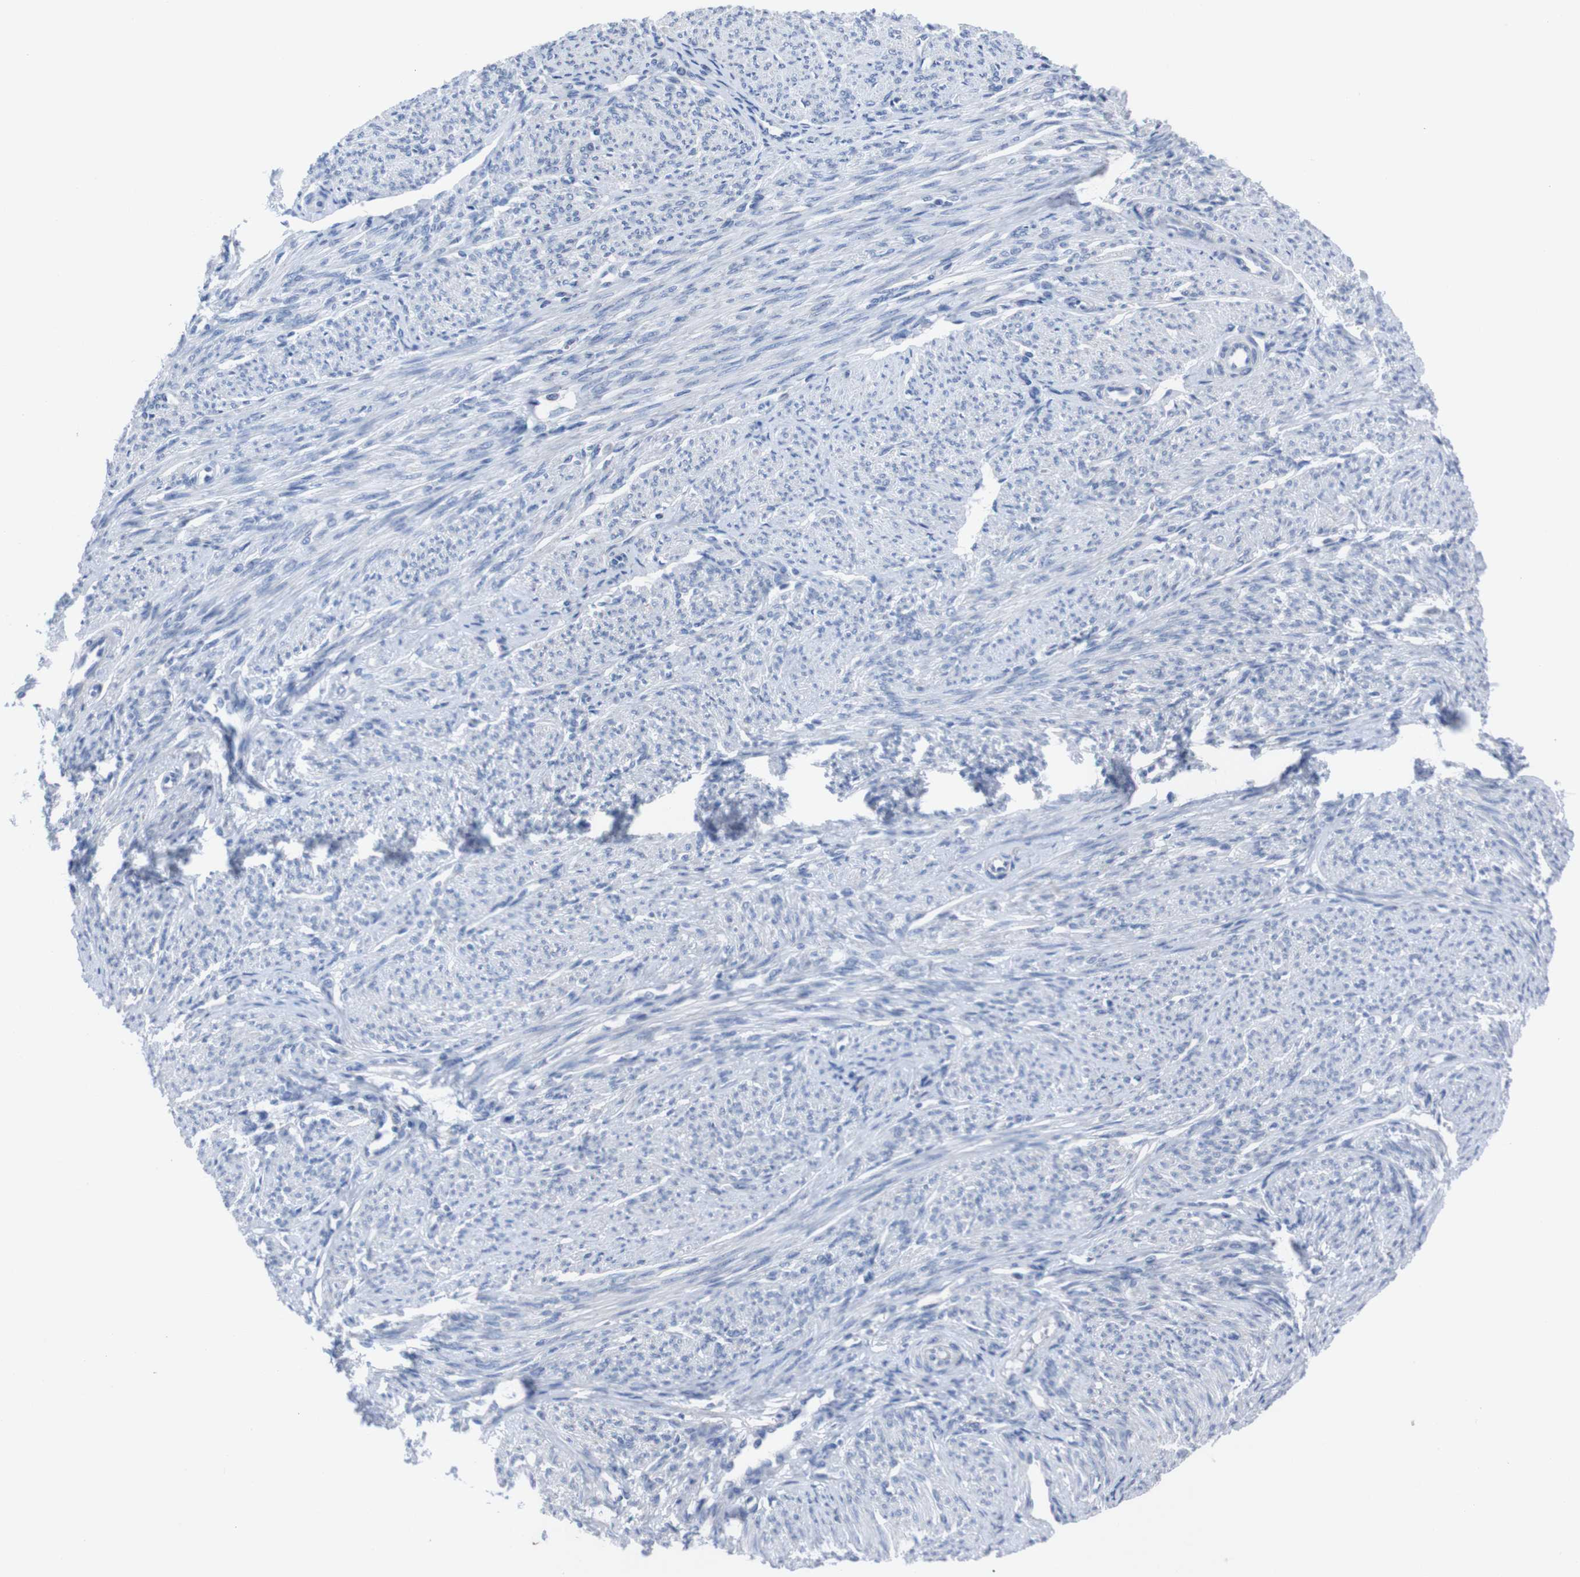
{"staining": {"intensity": "negative", "quantity": "none", "location": "none"}, "tissue": "smooth muscle", "cell_type": "Smooth muscle cells", "image_type": "normal", "snomed": [{"axis": "morphology", "description": "Normal tissue, NOS"}, {"axis": "topography", "description": "Smooth muscle"}], "caption": "DAB immunohistochemical staining of unremarkable human smooth muscle reveals no significant staining in smooth muscle cells. The staining is performed using DAB brown chromogen with nuclei counter-stained in using hematoxylin.", "gene": "IRF4", "patient": {"sex": "female", "age": 65}}